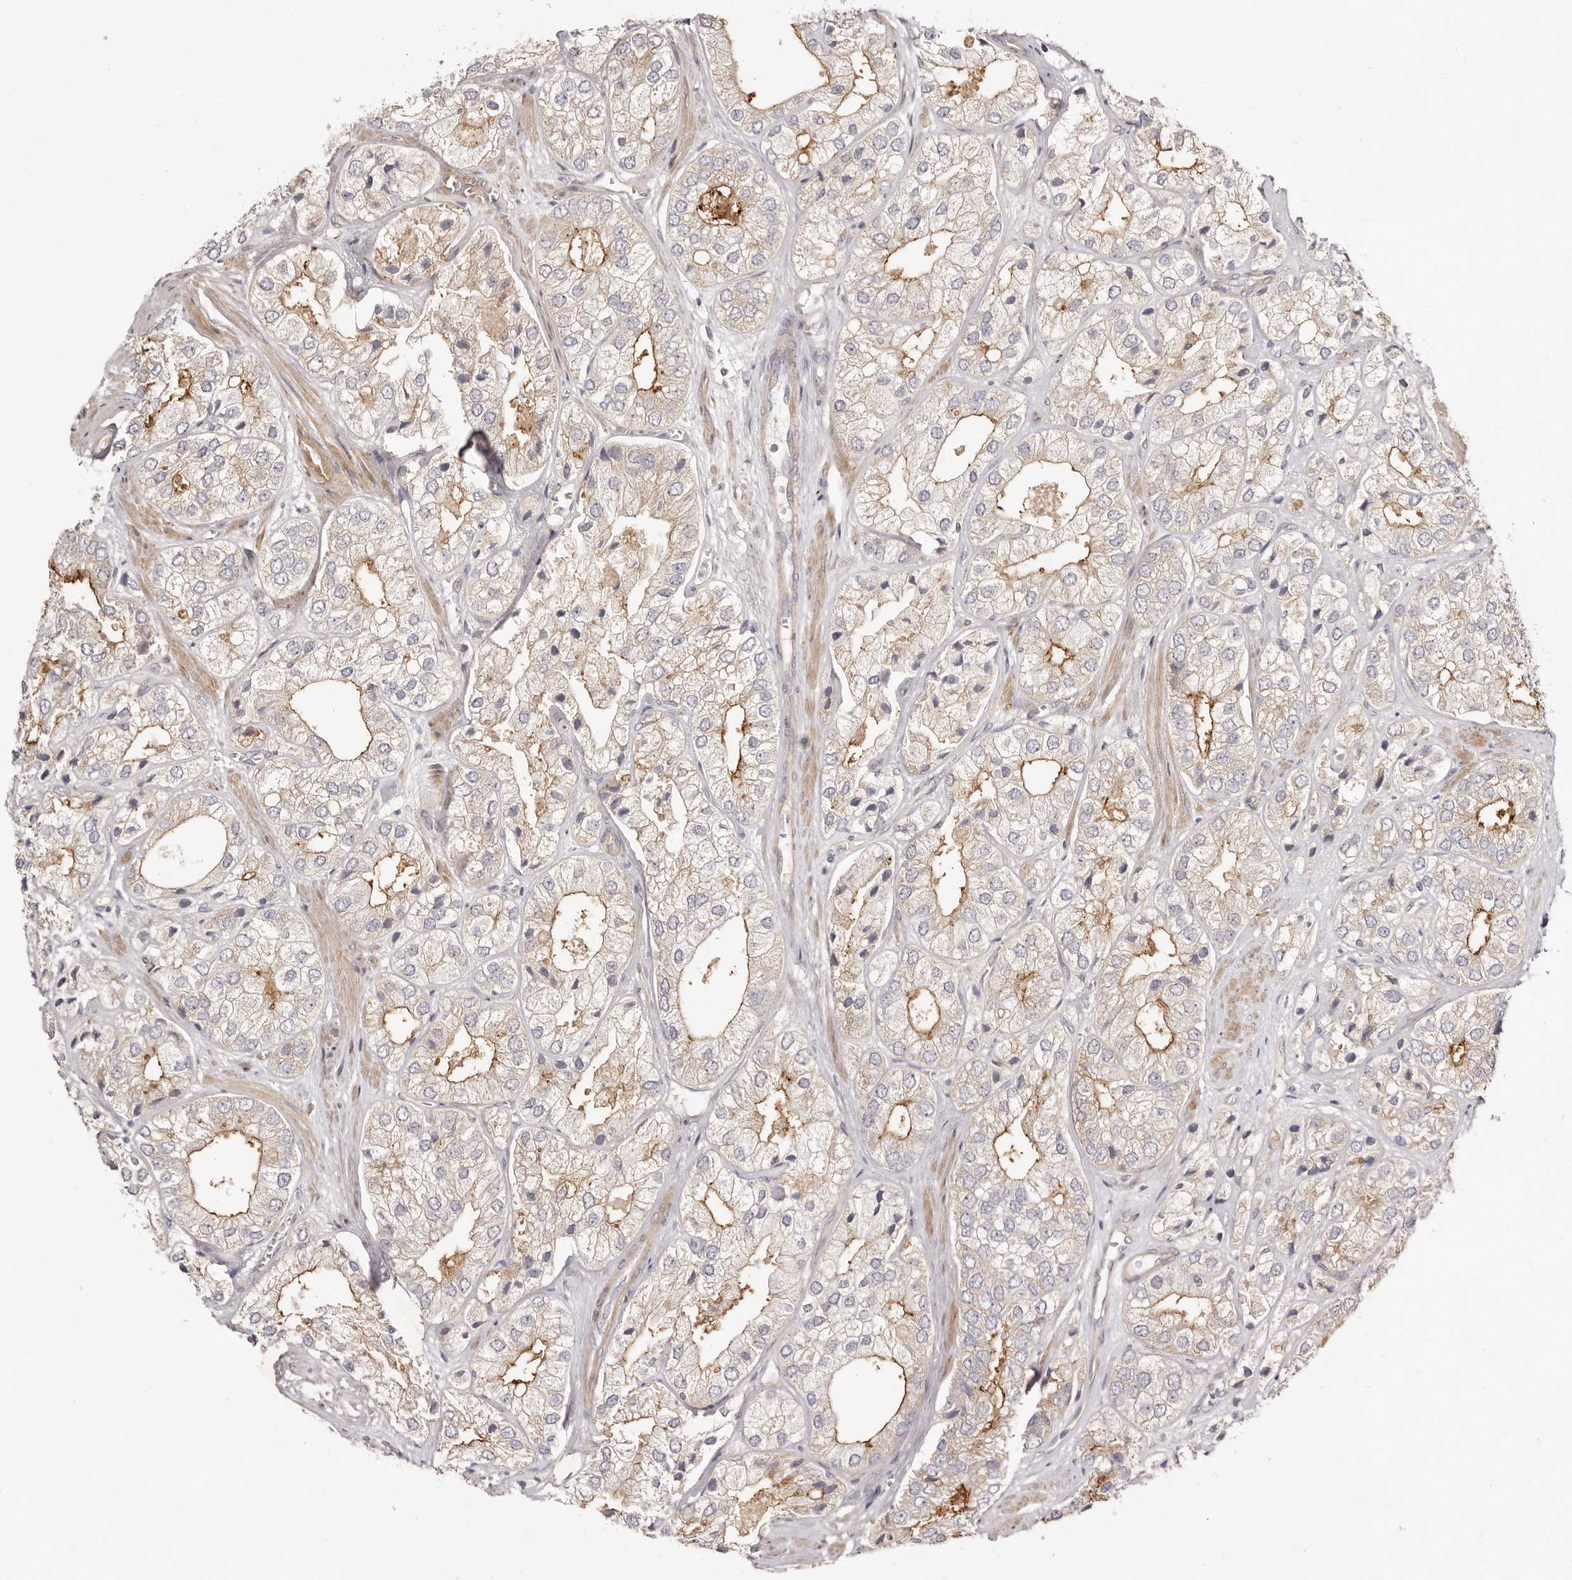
{"staining": {"intensity": "moderate", "quantity": "<25%", "location": "cytoplasmic/membranous"}, "tissue": "prostate cancer", "cell_type": "Tumor cells", "image_type": "cancer", "snomed": [{"axis": "morphology", "description": "Adenocarcinoma, High grade"}, {"axis": "topography", "description": "Prostate"}], "caption": "Brown immunohistochemical staining in prostate adenocarcinoma (high-grade) demonstrates moderate cytoplasmic/membranous positivity in about <25% of tumor cells. (DAB IHC, brown staining for protein, blue staining for nuclei).", "gene": "ADAMTS9", "patient": {"sex": "male", "age": 50}}